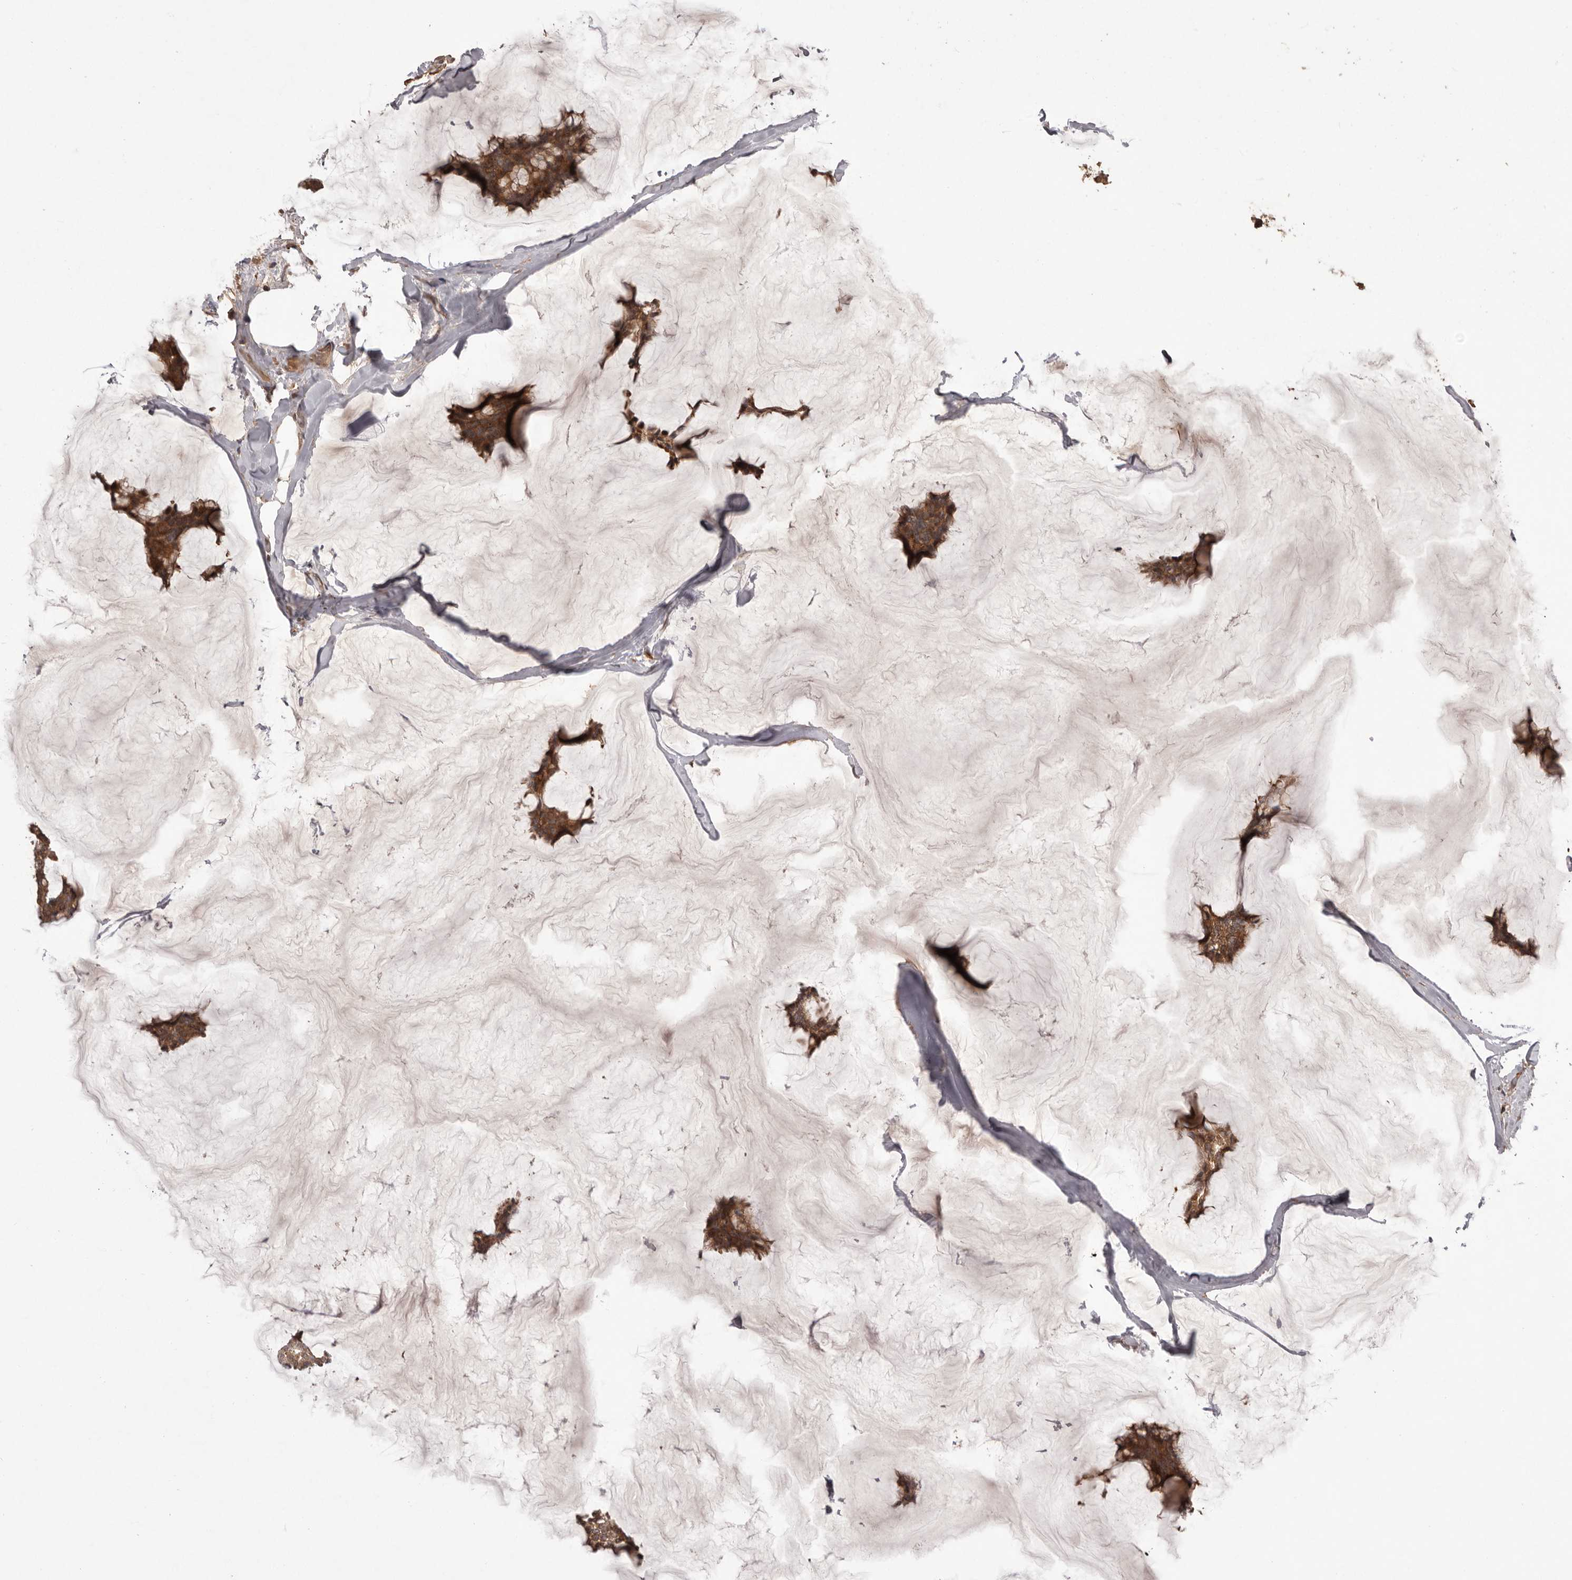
{"staining": {"intensity": "strong", "quantity": ">75%", "location": "cytoplasmic/membranous"}, "tissue": "breast cancer", "cell_type": "Tumor cells", "image_type": "cancer", "snomed": [{"axis": "morphology", "description": "Duct carcinoma"}, {"axis": "topography", "description": "Breast"}], "caption": "Strong cytoplasmic/membranous protein staining is appreciated in approximately >75% of tumor cells in breast cancer. The staining is performed using DAB brown chromogen to label protein expression. The nuclei are counter-stained blue using hematoxylin.", "gene": "SLC22A3", "patient": {"sex": "female", "age": 93}}